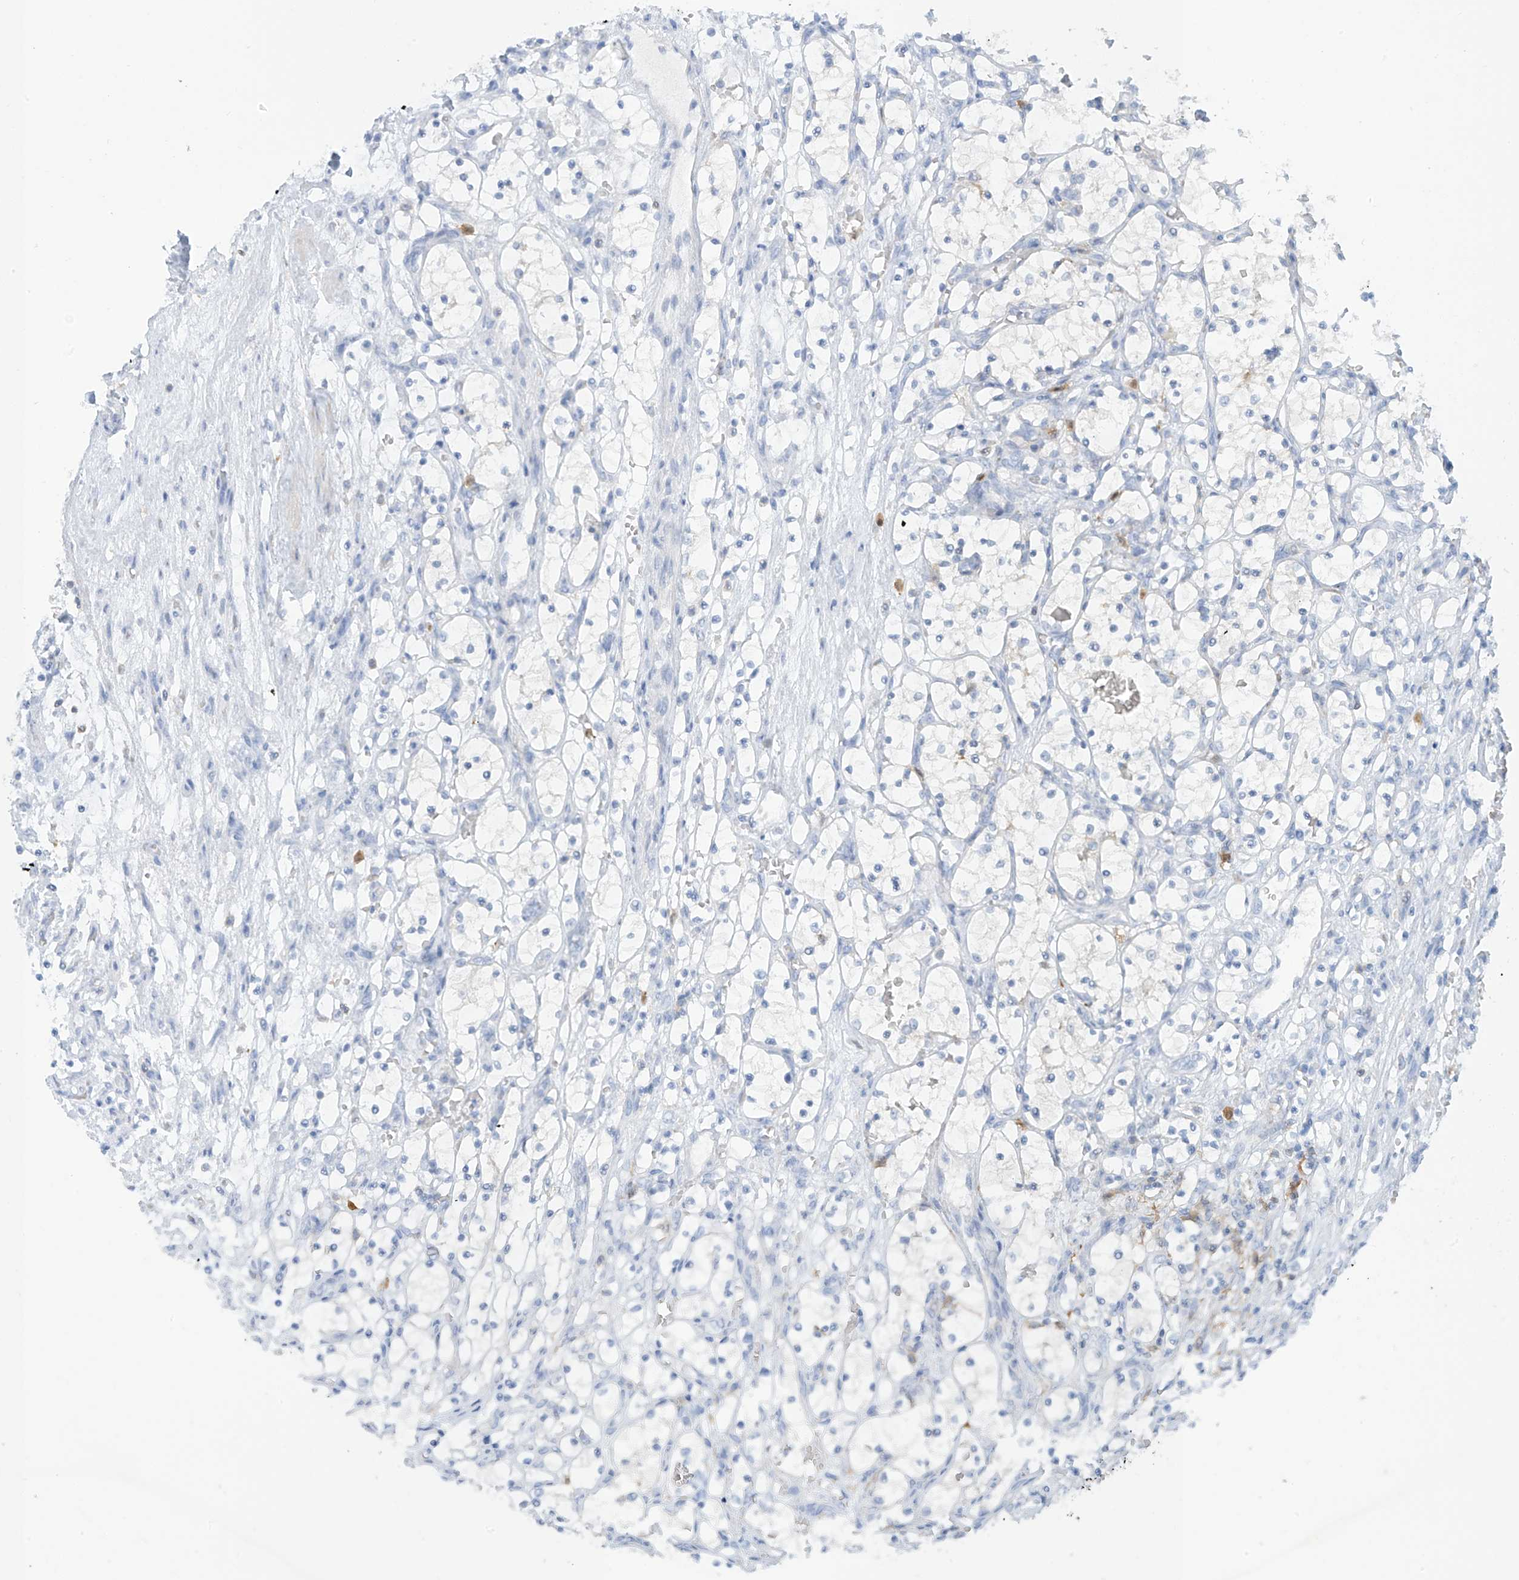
{"staining": {"intensity": "negative", "quantity": "none", "location": "none"}, "tissue": "renal cancer", "cell_type": "Tumor cells", "image_type": "cancer", "snomed": [{"axis": "morphology", "description": "Adenocarcinoma, NOS"}, {"axis": "topography", "description": "Kidney"}], "caption": "There is no significant expression in tumor cells of renal adenocarcinoma.", "gene": "TRMT2B", "patient": {"sex": "female", "age": 69}}